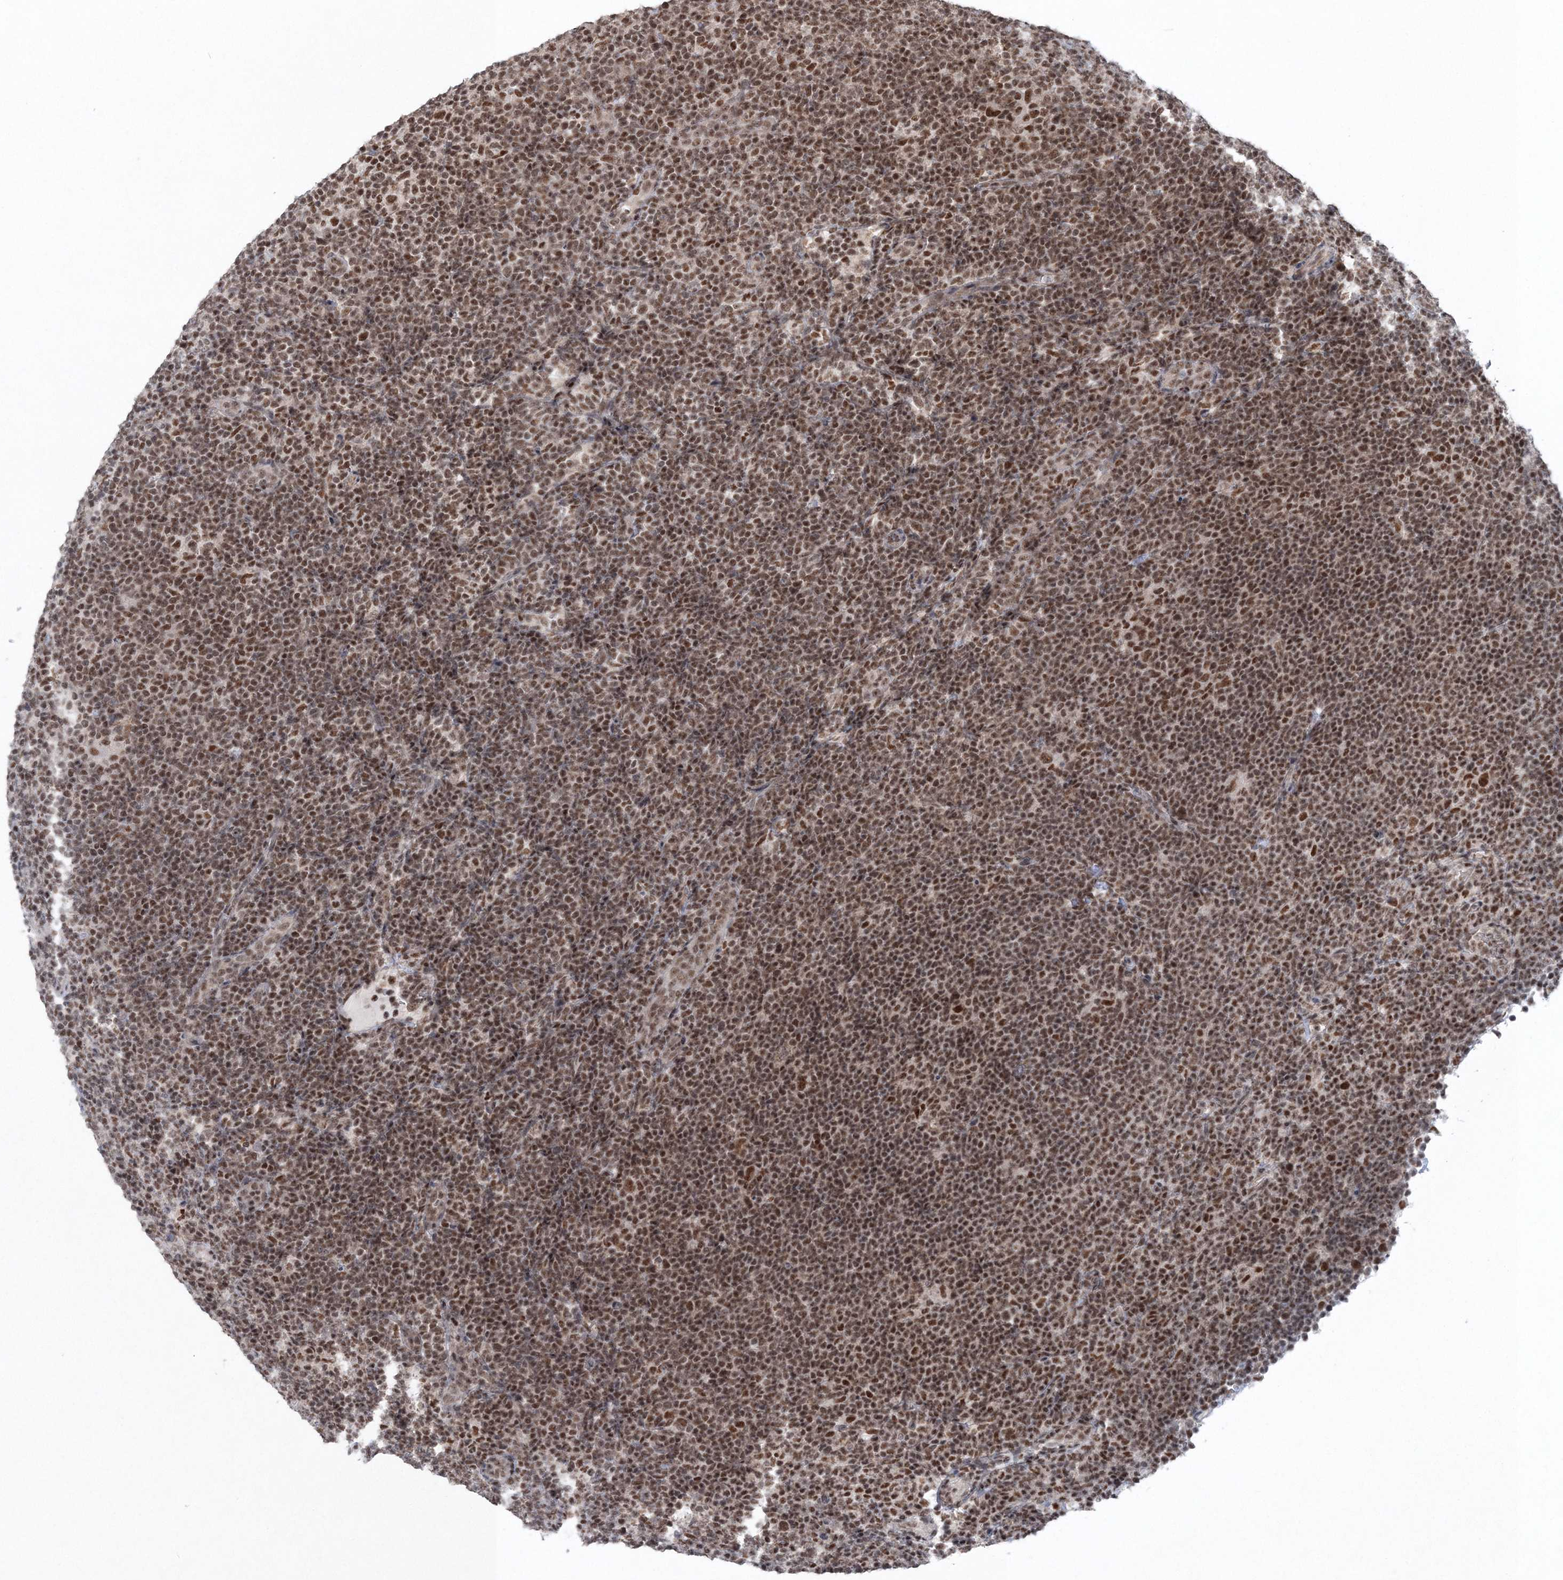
{"staining": {"intensity": "moderate", "quantity": ">75%", "location": "nuclear"}, "tissue": "lymphoma", "cell_type": "Tumor cells", "image_type": "cancer", "snomed": [{"axis": "morphology", "description": "Hodgkin's disease, NOS"}, {"axis": "topography", "description": "Lymph node"}], "caption": "Hodgkin's disease stained for a protein shows moderate nuclear positivity in tumor cells.", "gene": "PDS5A", "patient": {"sex": "female", "age": 57}}